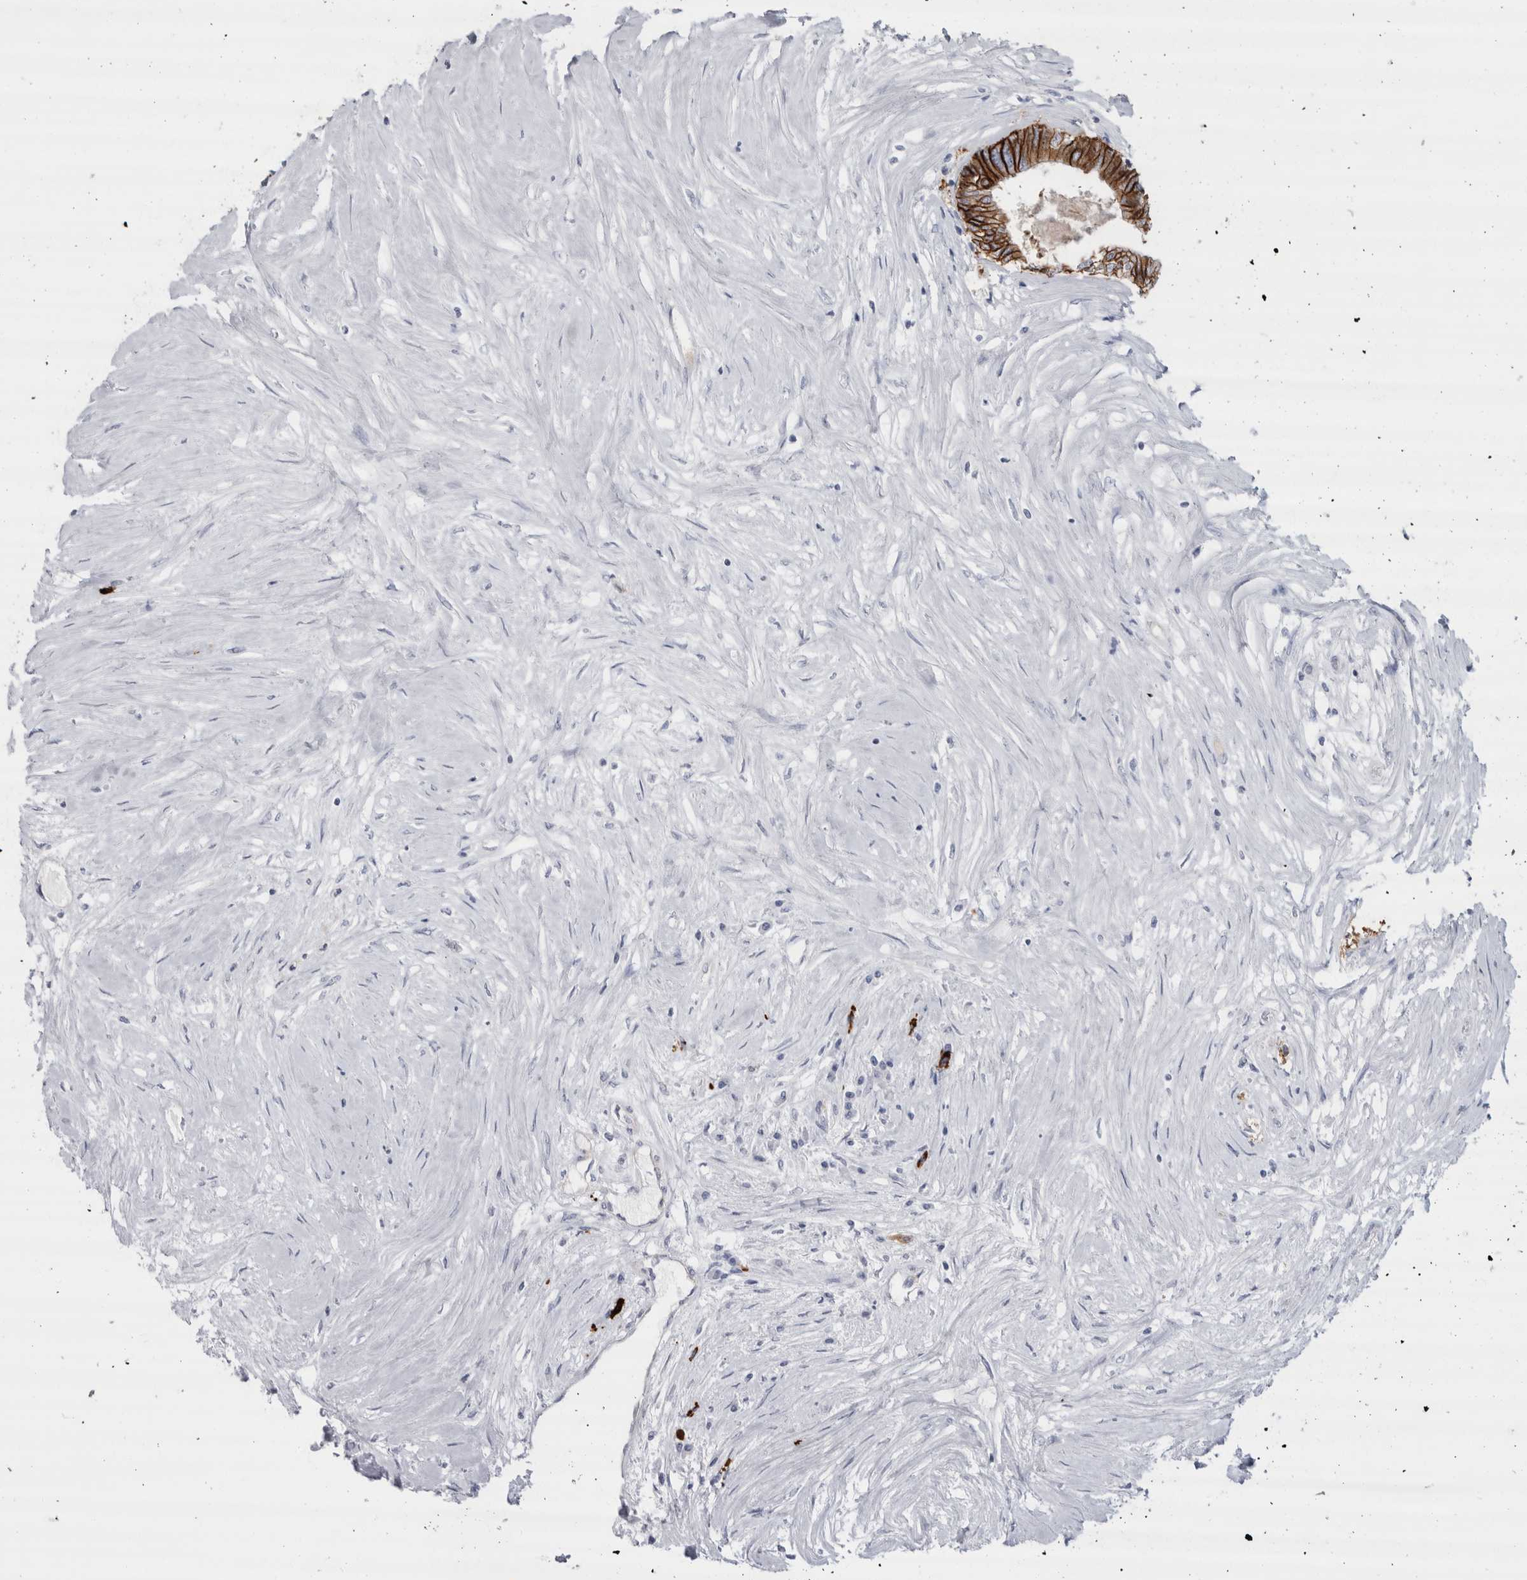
{"staining": {"intensity": "strong", "quantity": ">75%", "location": "cytoplasmic/membranous"}, "tissue": "colorectal cancer", "cell_type": "Tumor cells", "image_type": "cancer", "snomed": [{"axis": "morphology", "description": "Adenocarcinoma, NOS"}, {"axis": "topography", "description": "Rectum"}], "caption": "A high-resolution micrograph shows IHC staining of colorectal cancer (adenocarcinoma), which reveals strong cytoplasmic/membranous staining in approximately >75% of tumor cells.", "gene": "CDH17", "patient": {"sex": "male", "age": 63}}